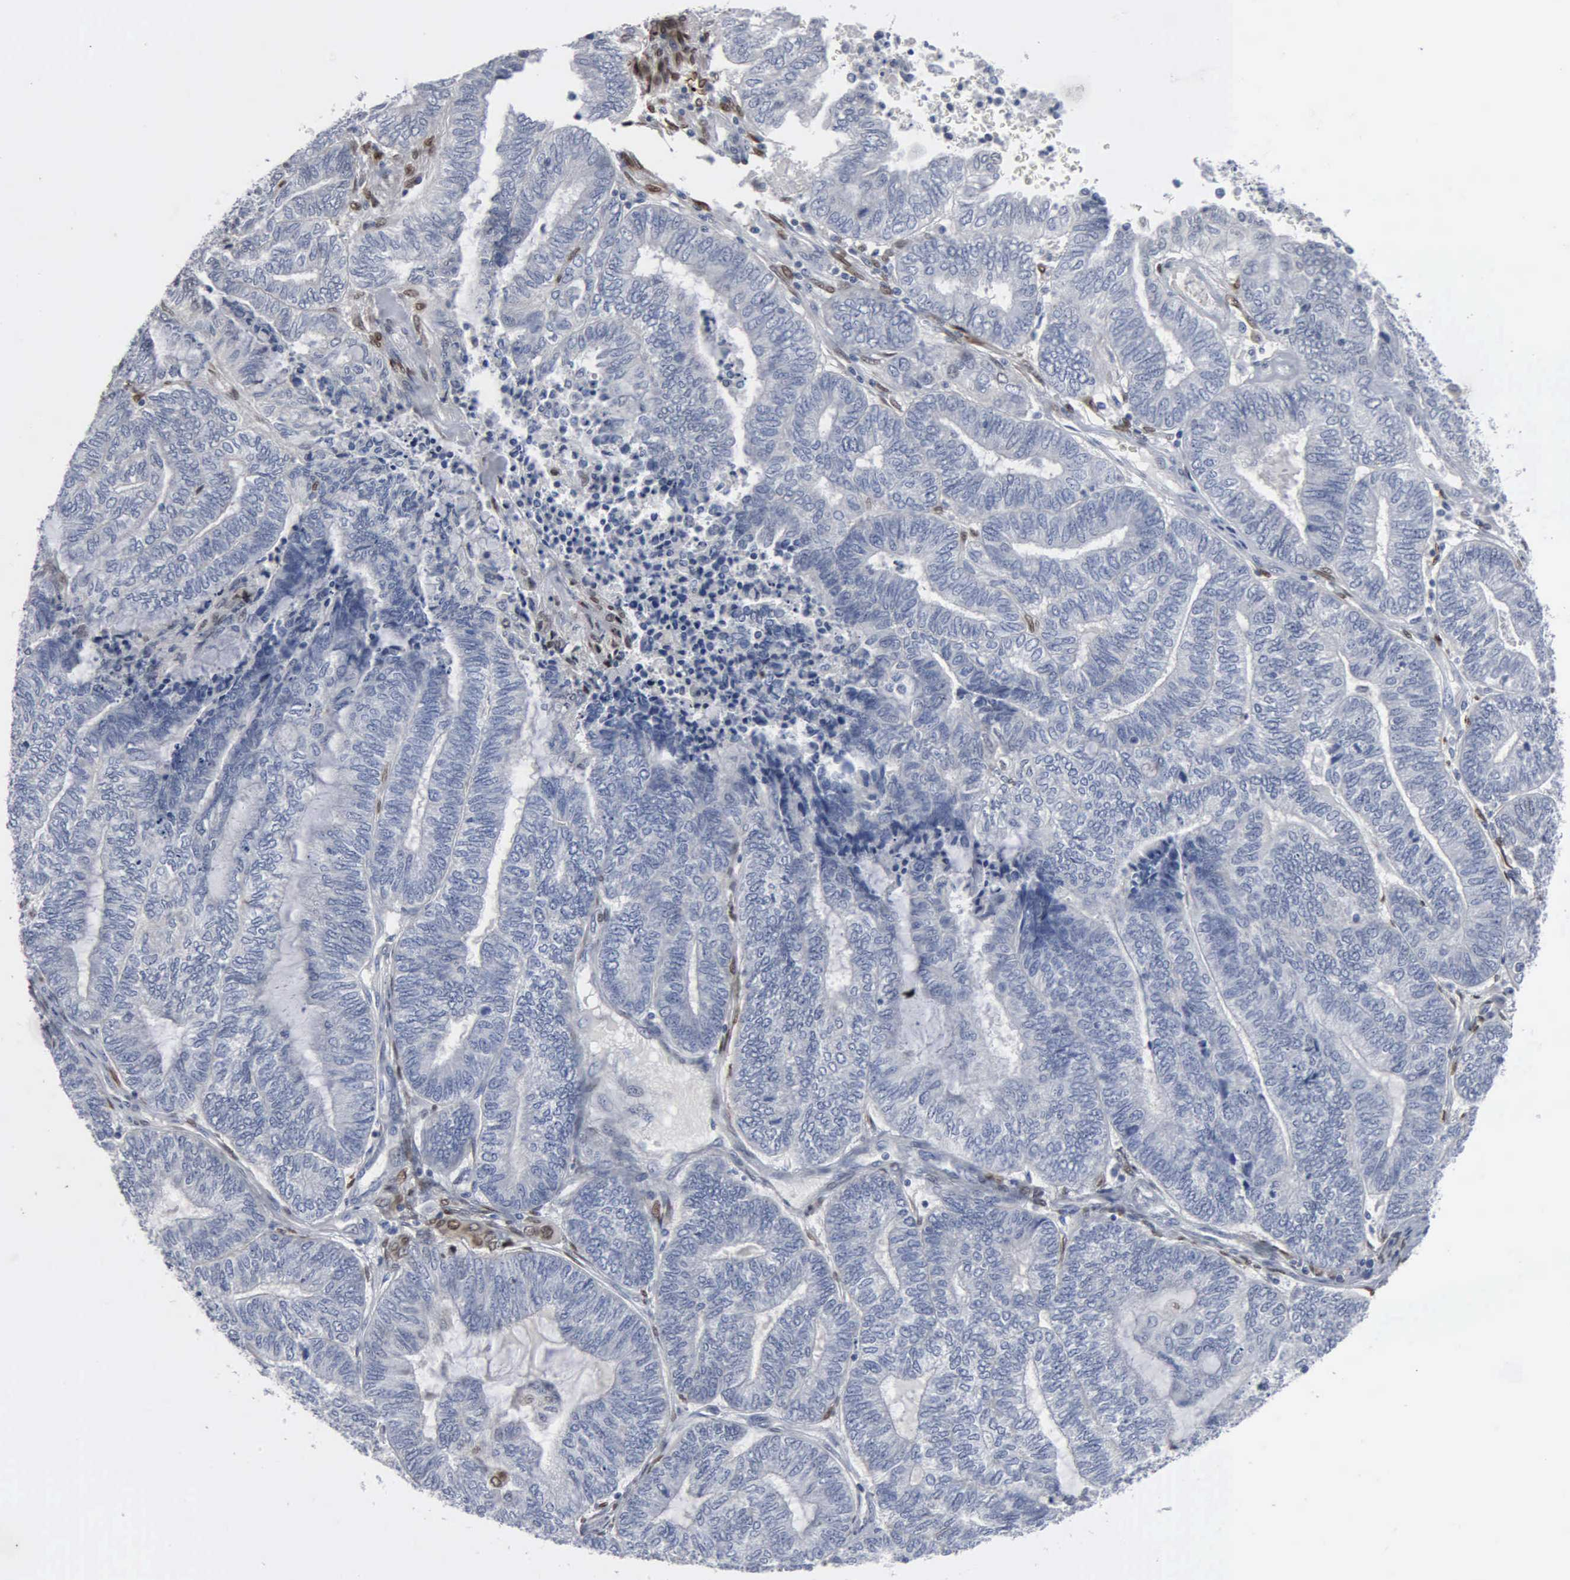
{"staining": {"intensity": "negative", "quantity": "none", "location": "none"}, "tissue": "endometrial cancer", "cell_type": "Tumor cells", "image_type": "cancer", "snomed": [{"axis": "morphology", "description": "Adenocarcinoma, NOS"}, {"axis": "topography", "description": "Uterus"}, {"axis": "topography", "description": "Endometrium"}], "caption": "Protein analysis of endometrial cancer reveals no significant positivity in tumor cells.", "gene": "FGF2", "patient": {"sex": "female", "age": 70}}